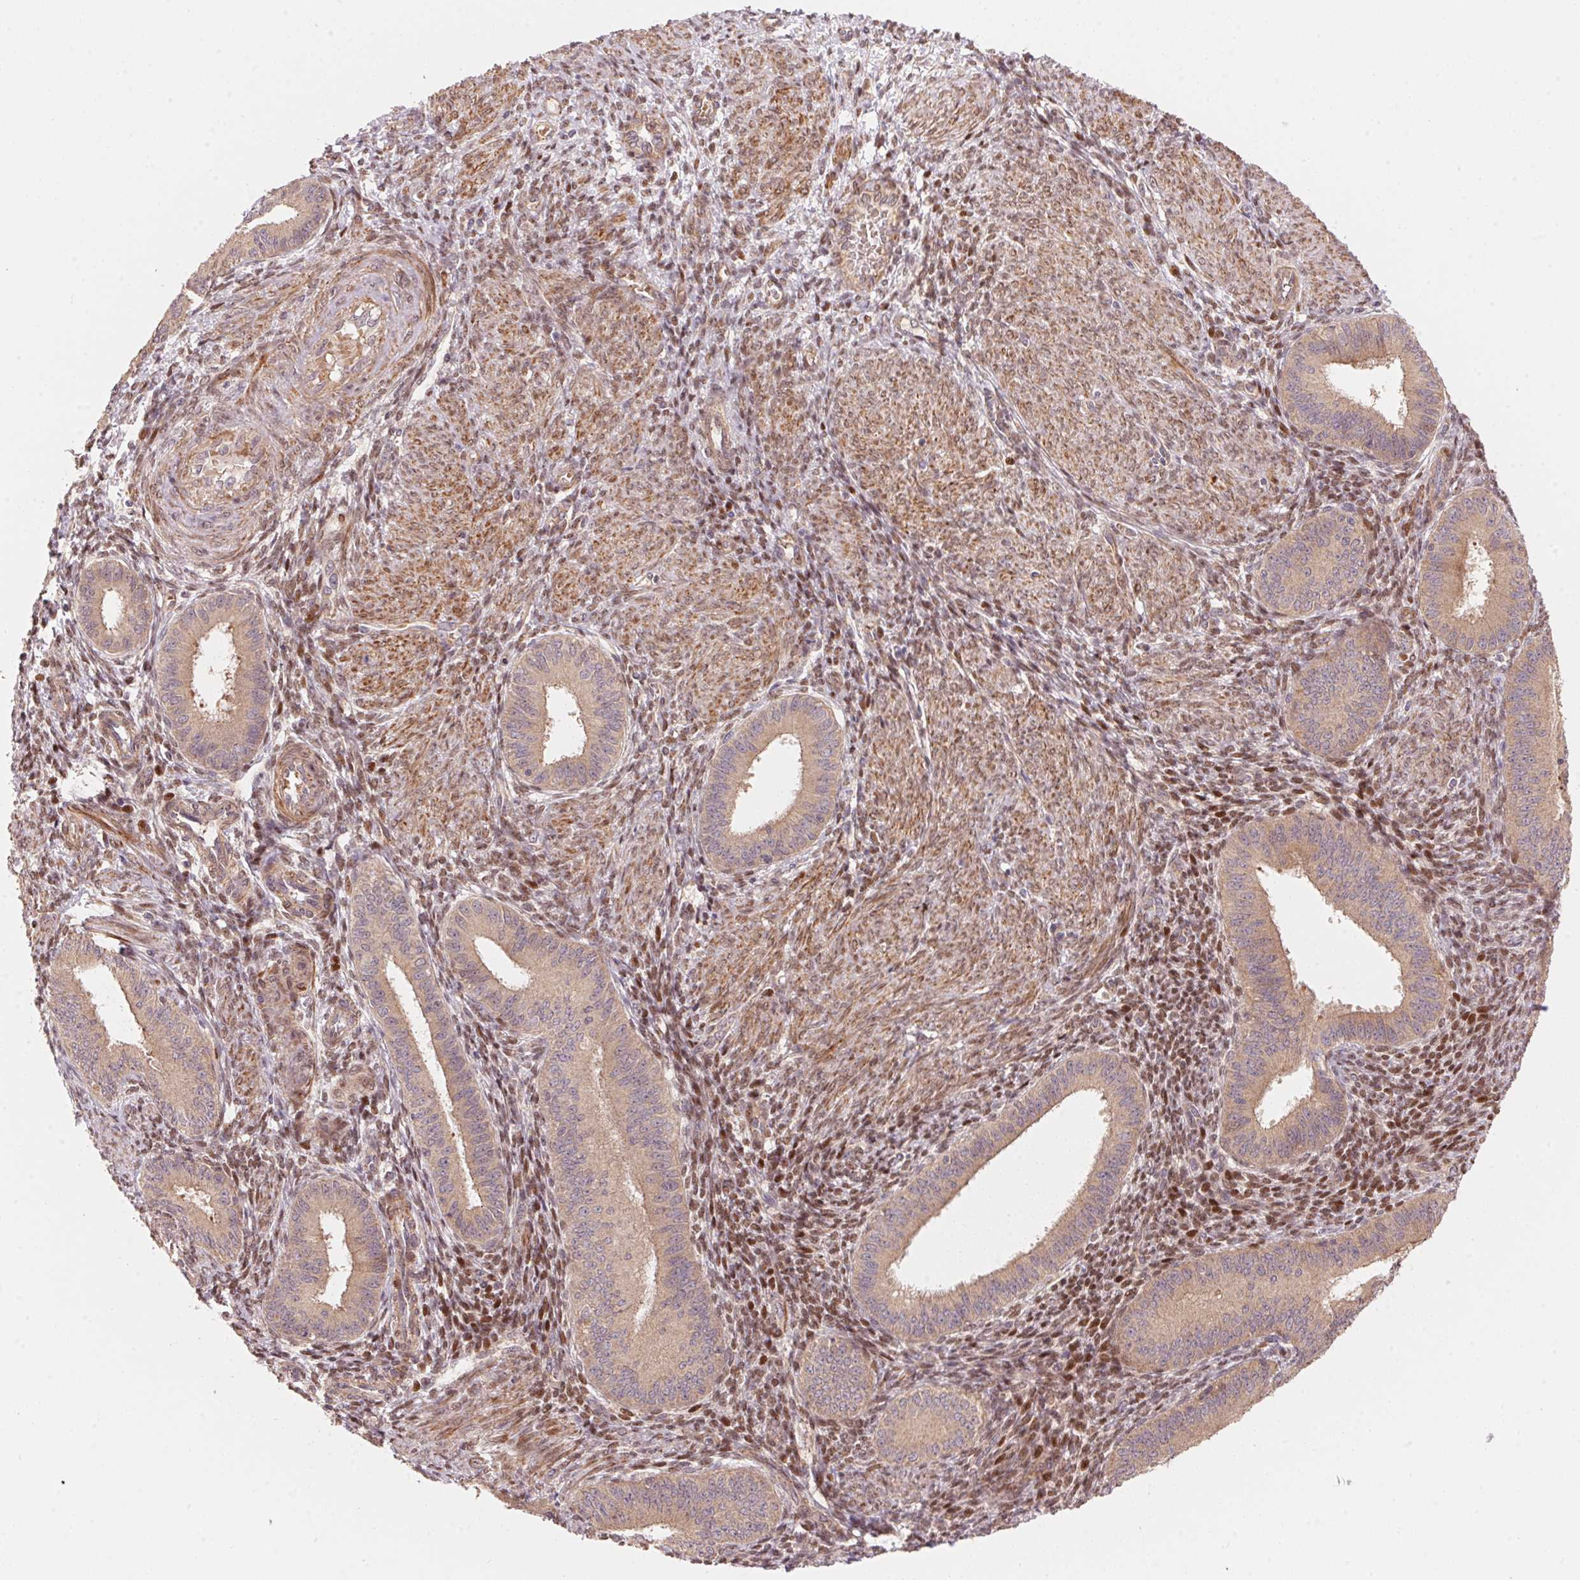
{"staining": {"intensity": "moderate", "quantity": "25%-75%", "location": "nuclear"}, "tissue": "endometrium", "cell_type": "Cells in endometrial stroma", "image_type": "normal", "snomed": [{"axis": "morphology", "description": "Normal tissue, NOS"}, {"axis": "topography", "description": "Endometrium"}], "caption": "This photomicrograph reveals immunohistochemistry staining of normal endometrium, with medium moderate nuclear positivity in approximately 25%-75% of cells in endometrial stroma.", "gene": "TNIP2", "patient": {"sex": "female", "age": 39}}